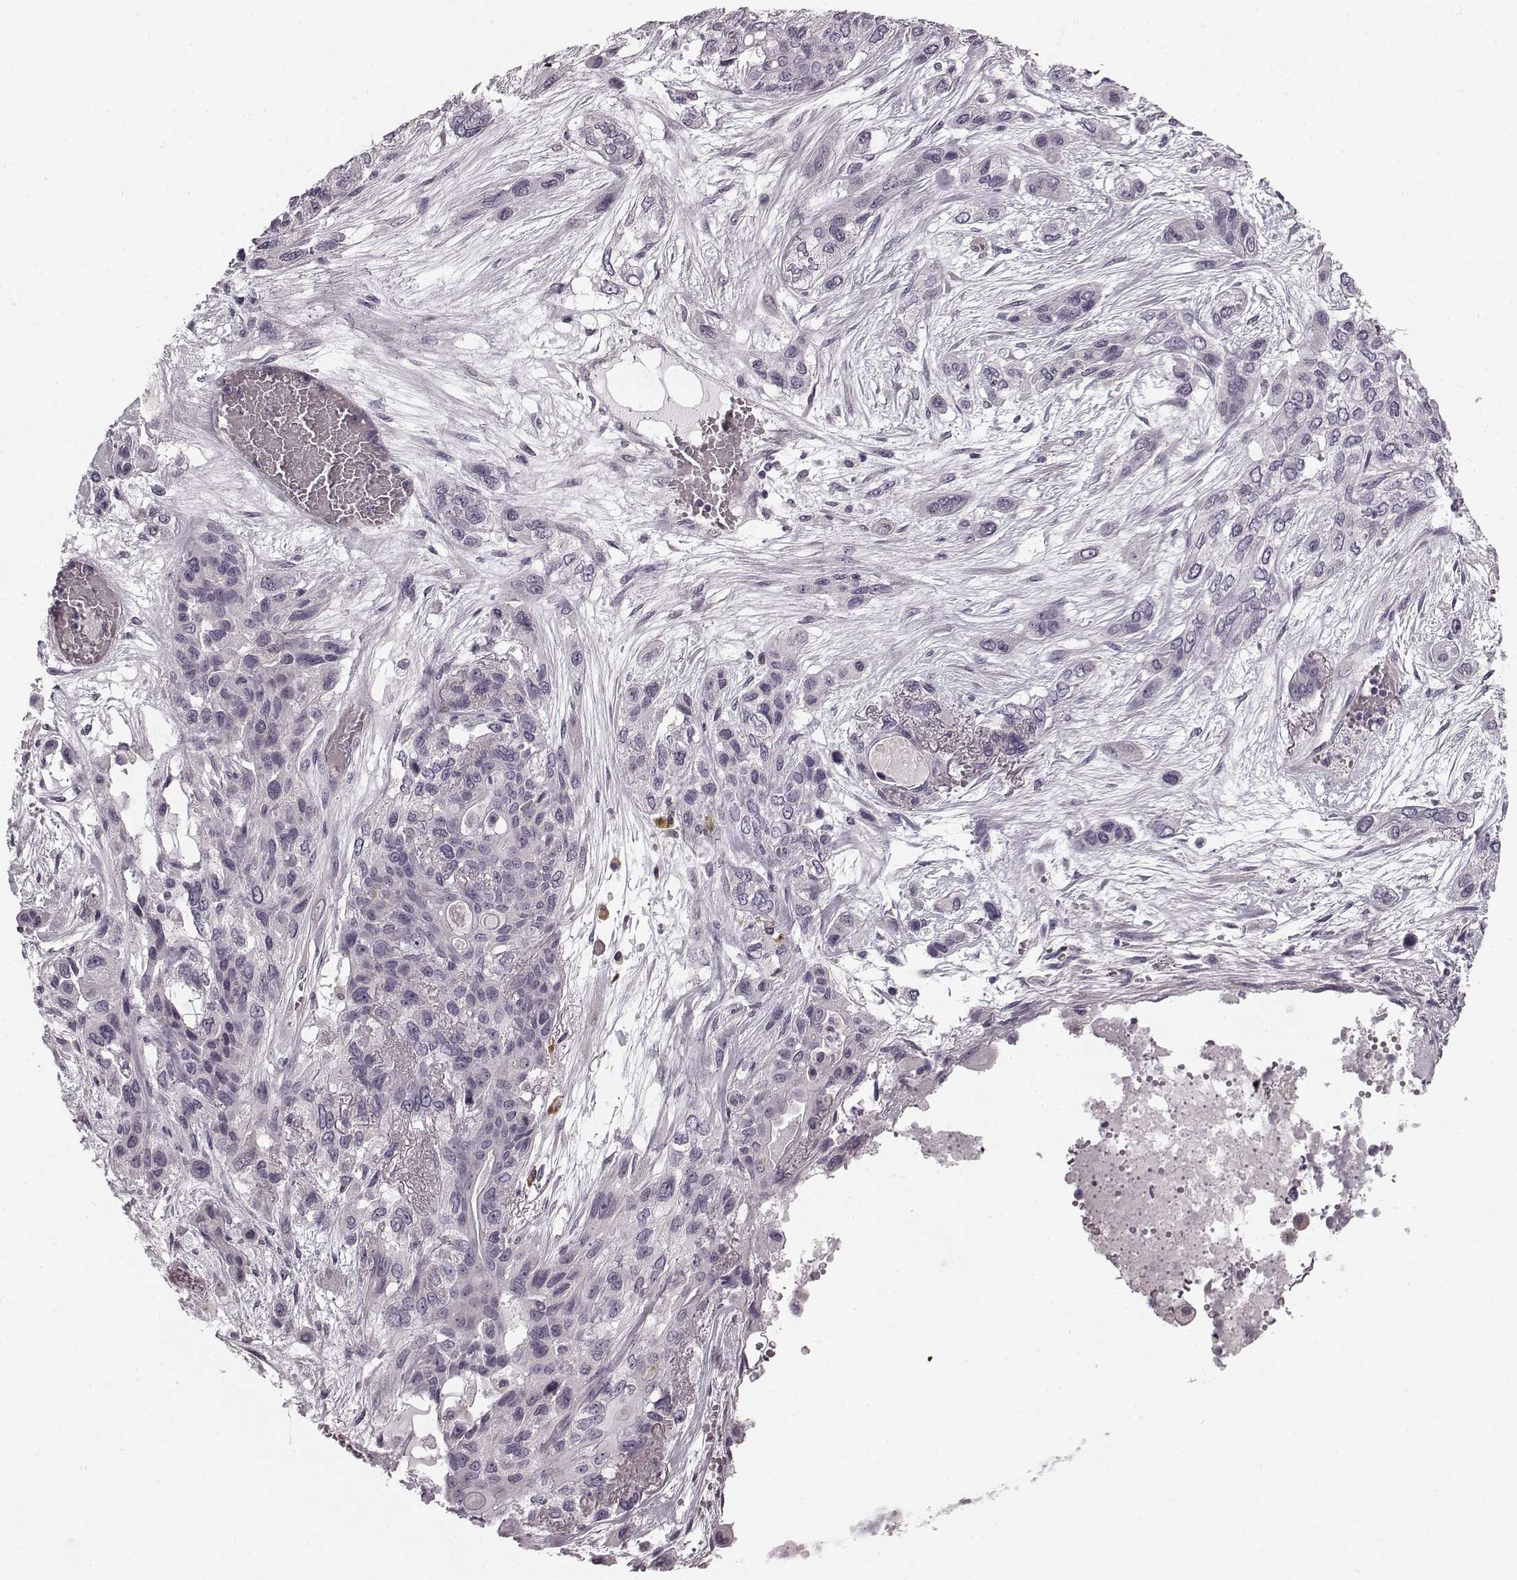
{"staining": {"intensity": "negative", "quantity": "none", "location": "none"}, "tissue": "lung cancer", "cell_type": "Tumor cells", "image_type": "cancer", "snomed": [{"axis": "morphology", "description": "Squamous cell carcinoma, NOS"}, {"axis": "topography", "description": "Lung"}], "caption": "A photomicrograph of human squamous cell carcinoma (lung) is negative for staining in tumor cells. (IHC, brightfield microscopy, high magnification).", "gene": "FAM234B", "patient": {"sex": "female", "age": 70}}